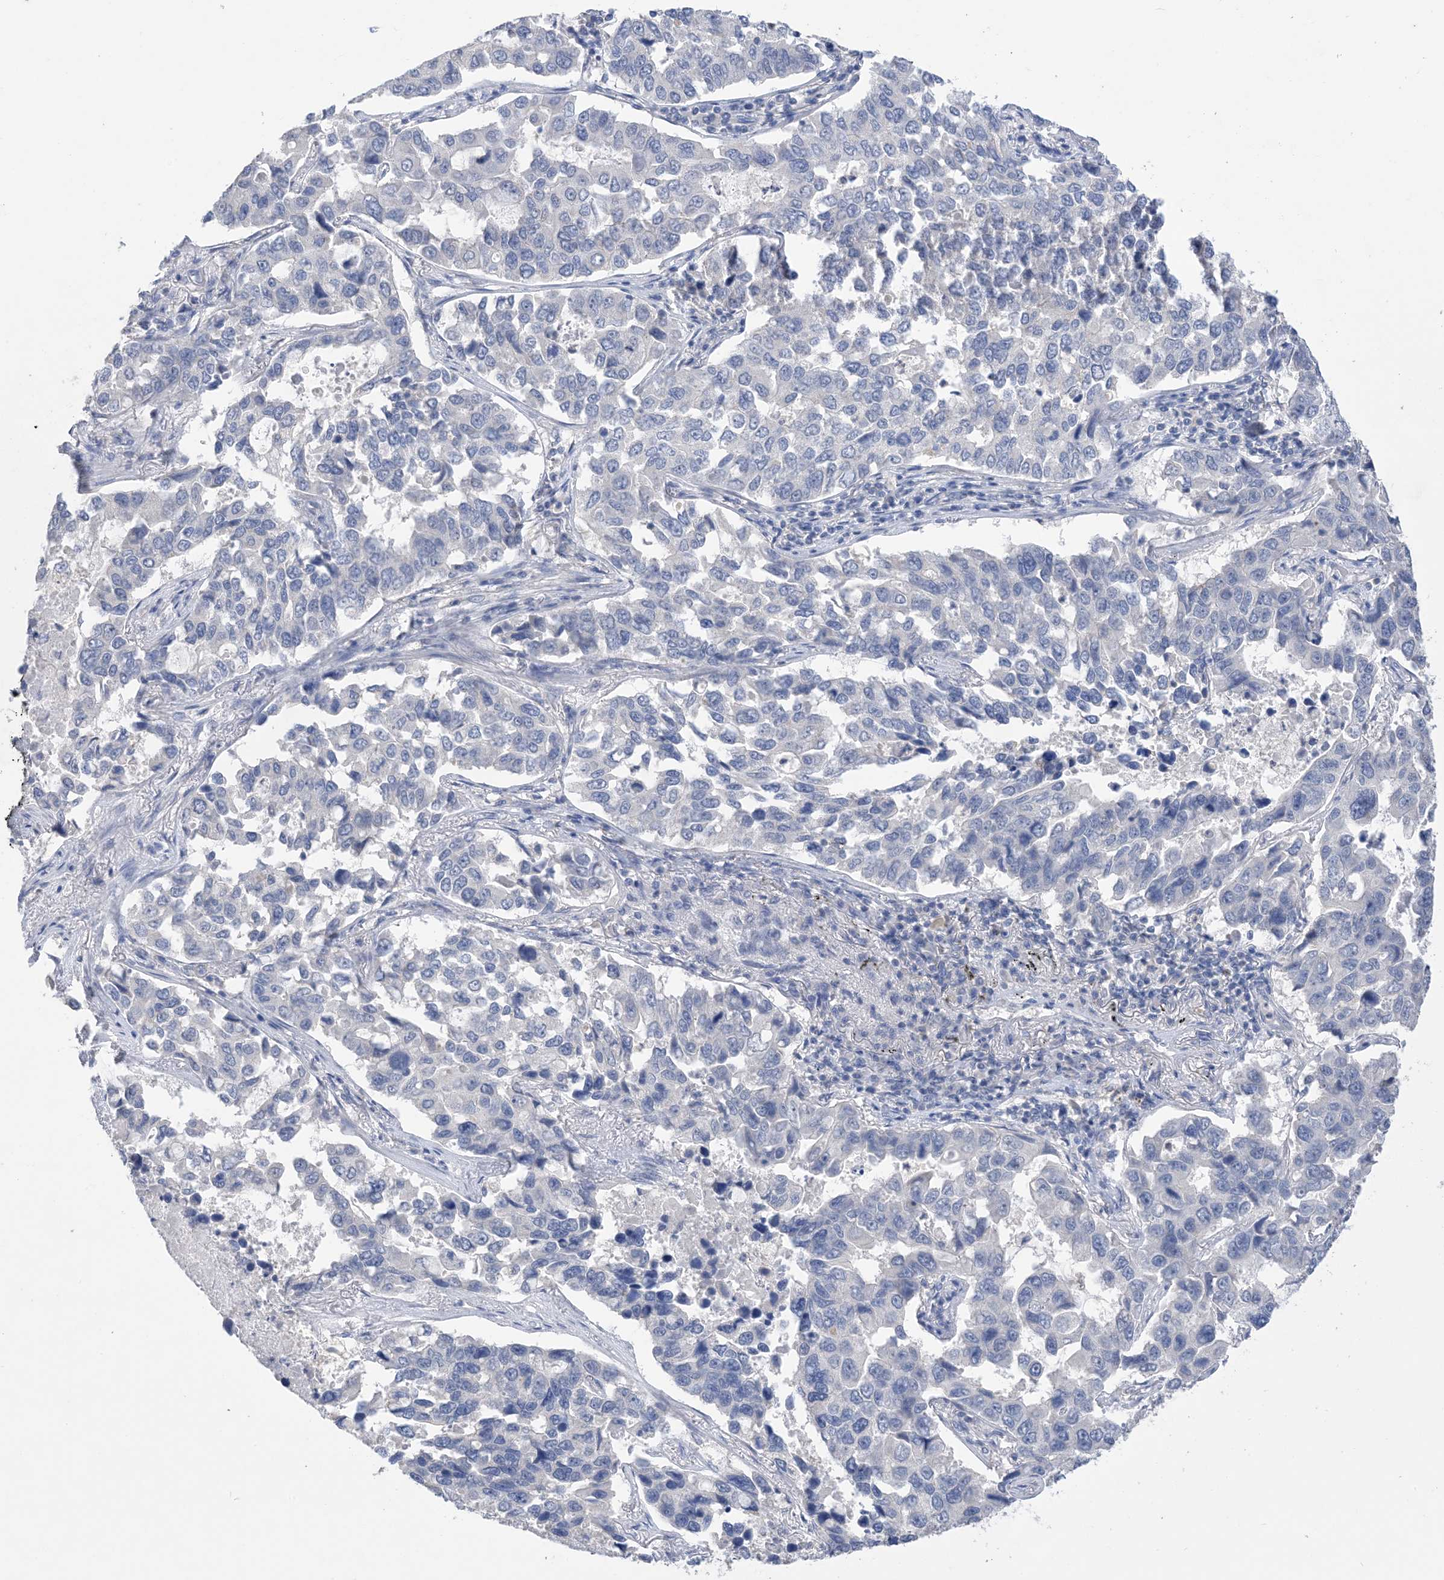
{"staining": {"intensity": "negative", "quantity": "none", "location": "none"}, "tissue": "lung cancer", "cell_type": "Tumor cells", "image_type": "cancer", "snomed": [{"axis": "morphology", "description": "Adenocarcinoma, NOS"}, {"axis": "topography", "description": "Lung"}], "caption": "Tumor cells show no significant expression in adenocarcinoma (lung).", "gene": "DSC3", "patient": {"sex": "male", "age": 64}}